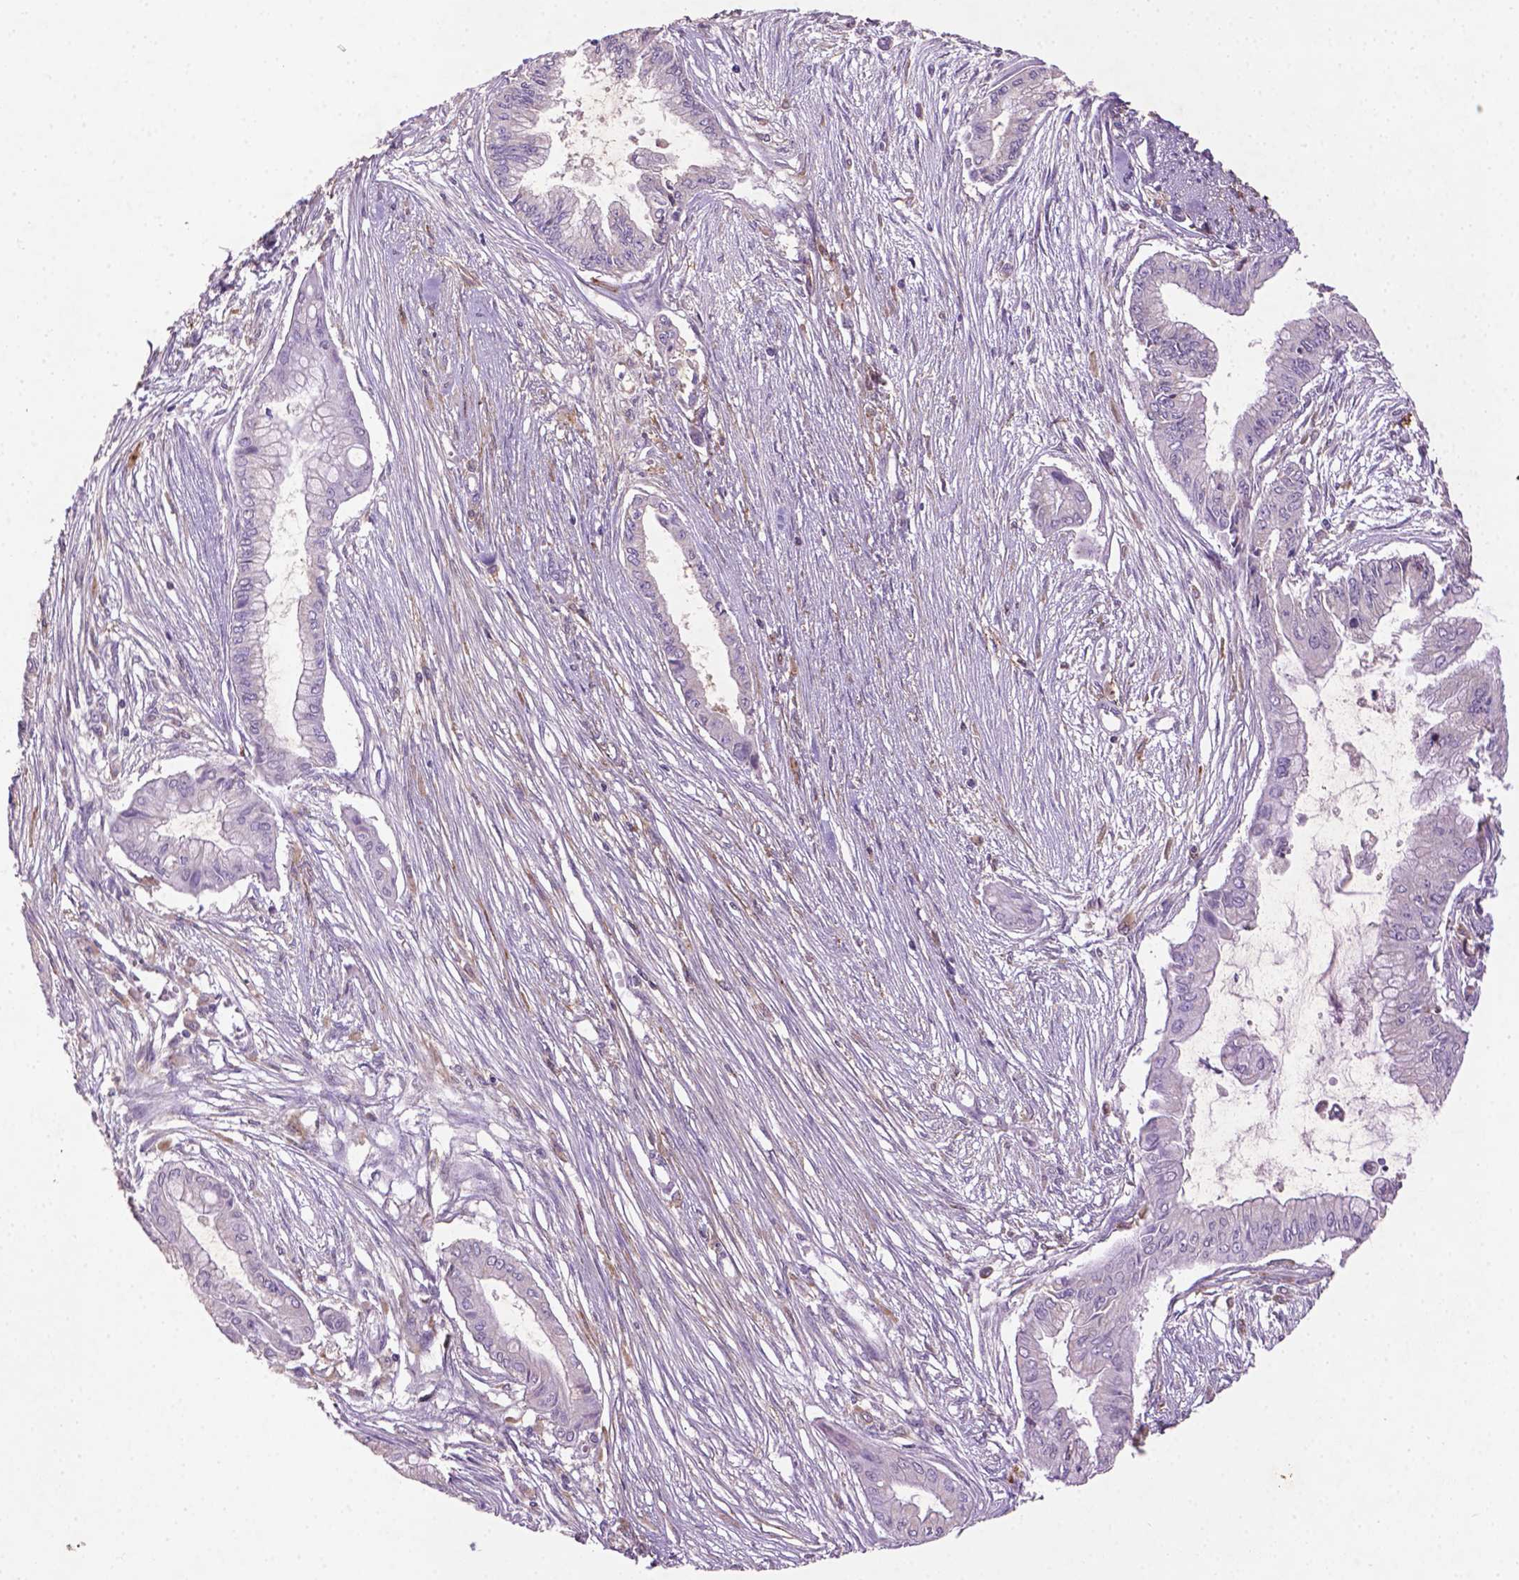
{"staining": {"intensity": "negative", "quantity": "none", "location": "none"}, "tissue": "pancreatic cancer", "cell_type": "Tumor cells", "image_type": "cancer", "snomed": [{"axis": "morphology", "description": "Adenocarcinoma, NOS"}, {"axis": "topography", "description": "Pancreas"}], "caption": "High magnification brightfield microscopy of pancreatic cancer (adenocarcinoma) stained with DAB (brown) and counterstained with hematoxylin (blue): tumor cells show no significant staining. (DAB IHC, high magnification).", "gene": "LRRC3C", "patient": {"sex": "female", "age": 68}}